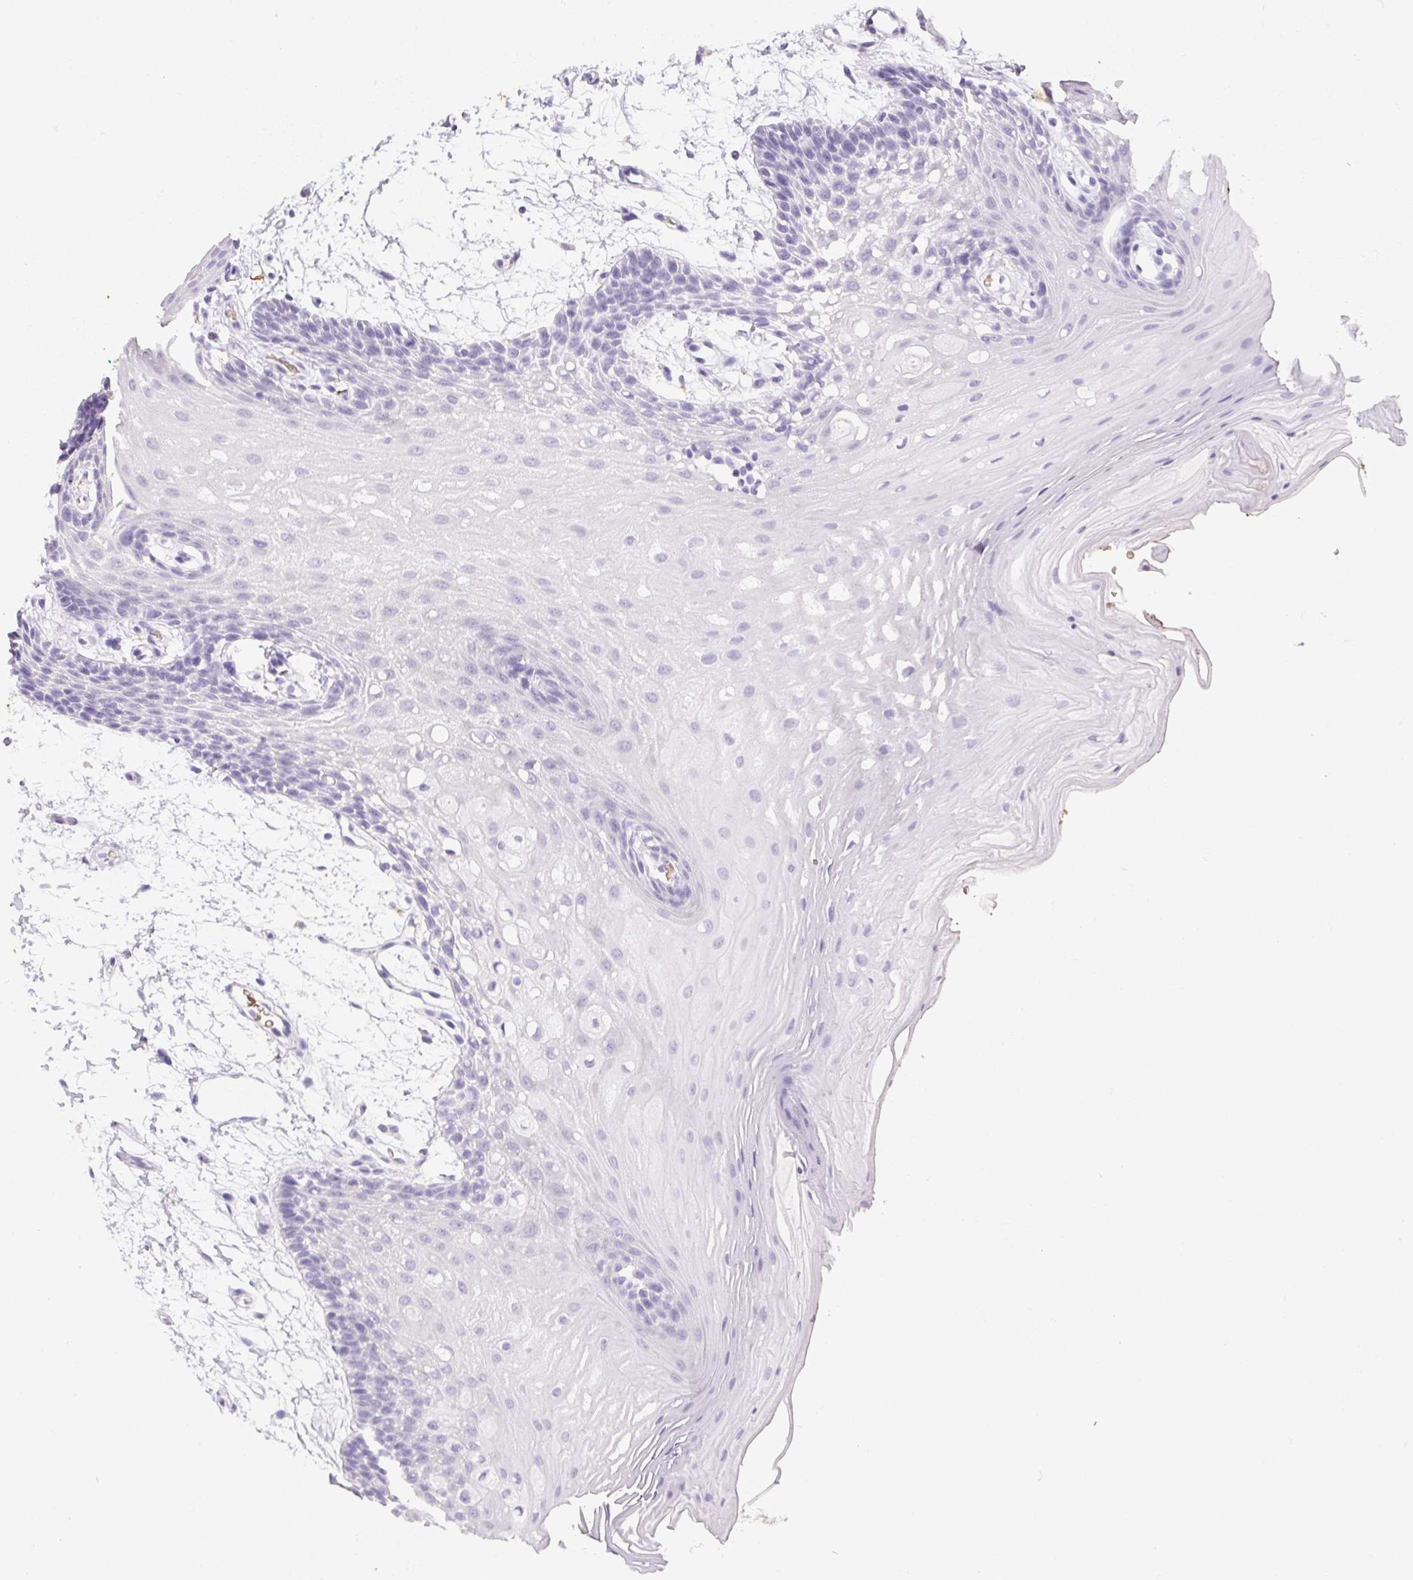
{"staining": {"intensity": "negative", "quantity": "none", "location": "none"}, "tissue": "oral mucosa", "cell_type": "Squamous epithelial cells", "image_type": "normal", "snomed": [{"axis": "morphology", "description": "Normal tissue, NOS"}, {"axis": "morphology", "description": "Squamous cell carcinoma, NOS"}, {"axis": "topography", "description": "Oral tissue"}, {"axis": "topography", "description": "Tounge, NOS"}, {"axis": "topography", "description": "Head-Neck"}], "caption": "High magnification brightfield microscopy of normal oral mucosa stained with DAB (brown) and counterstained with hematoxylin (blue): squamous epithelial cells show no significant expression. (IHC, brightfield microscopy, high magnification).", "gene": "DCD", "patient": {"sex": "male", "age": 62}}